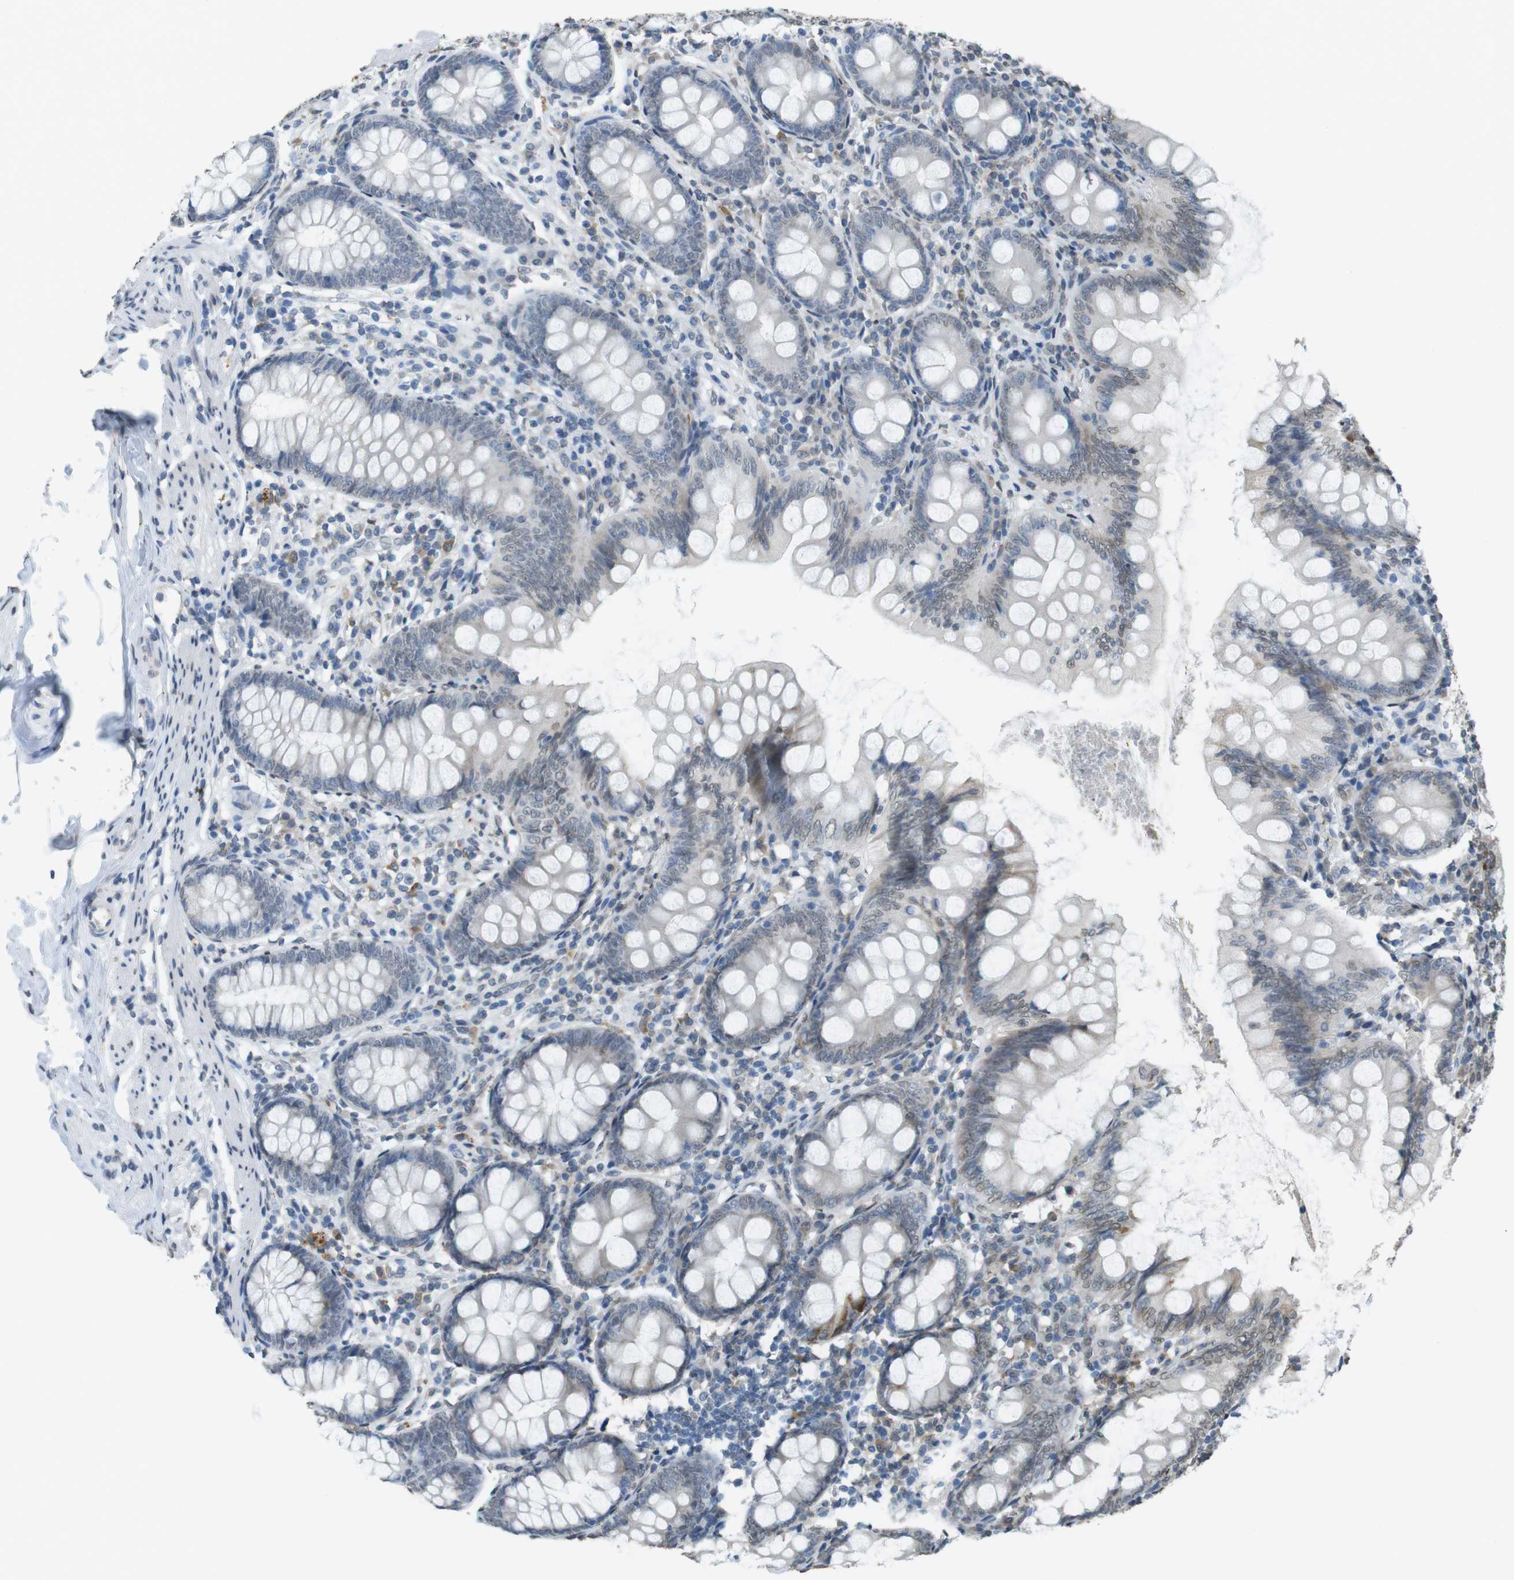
{"staining": {"intensity": "weak", "quantity": "25%-75%", "location": "cytoplasmic/membranous"}, "tissue": "appendix", "cell_type": "Glandular cells", "image_type": "normal", "snomed": [{"axis": "morphology", "description": "Normal tissue, NOS"}, {"axis": "topography", "description": "Appendix"}], "caption": "This photomicrograph shows benign appendix stained with IHC to label a protein in brown. The cytoplasmic/membranous of glandular cells show weak positivity for the protein. Nuclei are counter-stained blue.", "gene": "FZD10", "patient": {"sex": "female", "age": 77}}